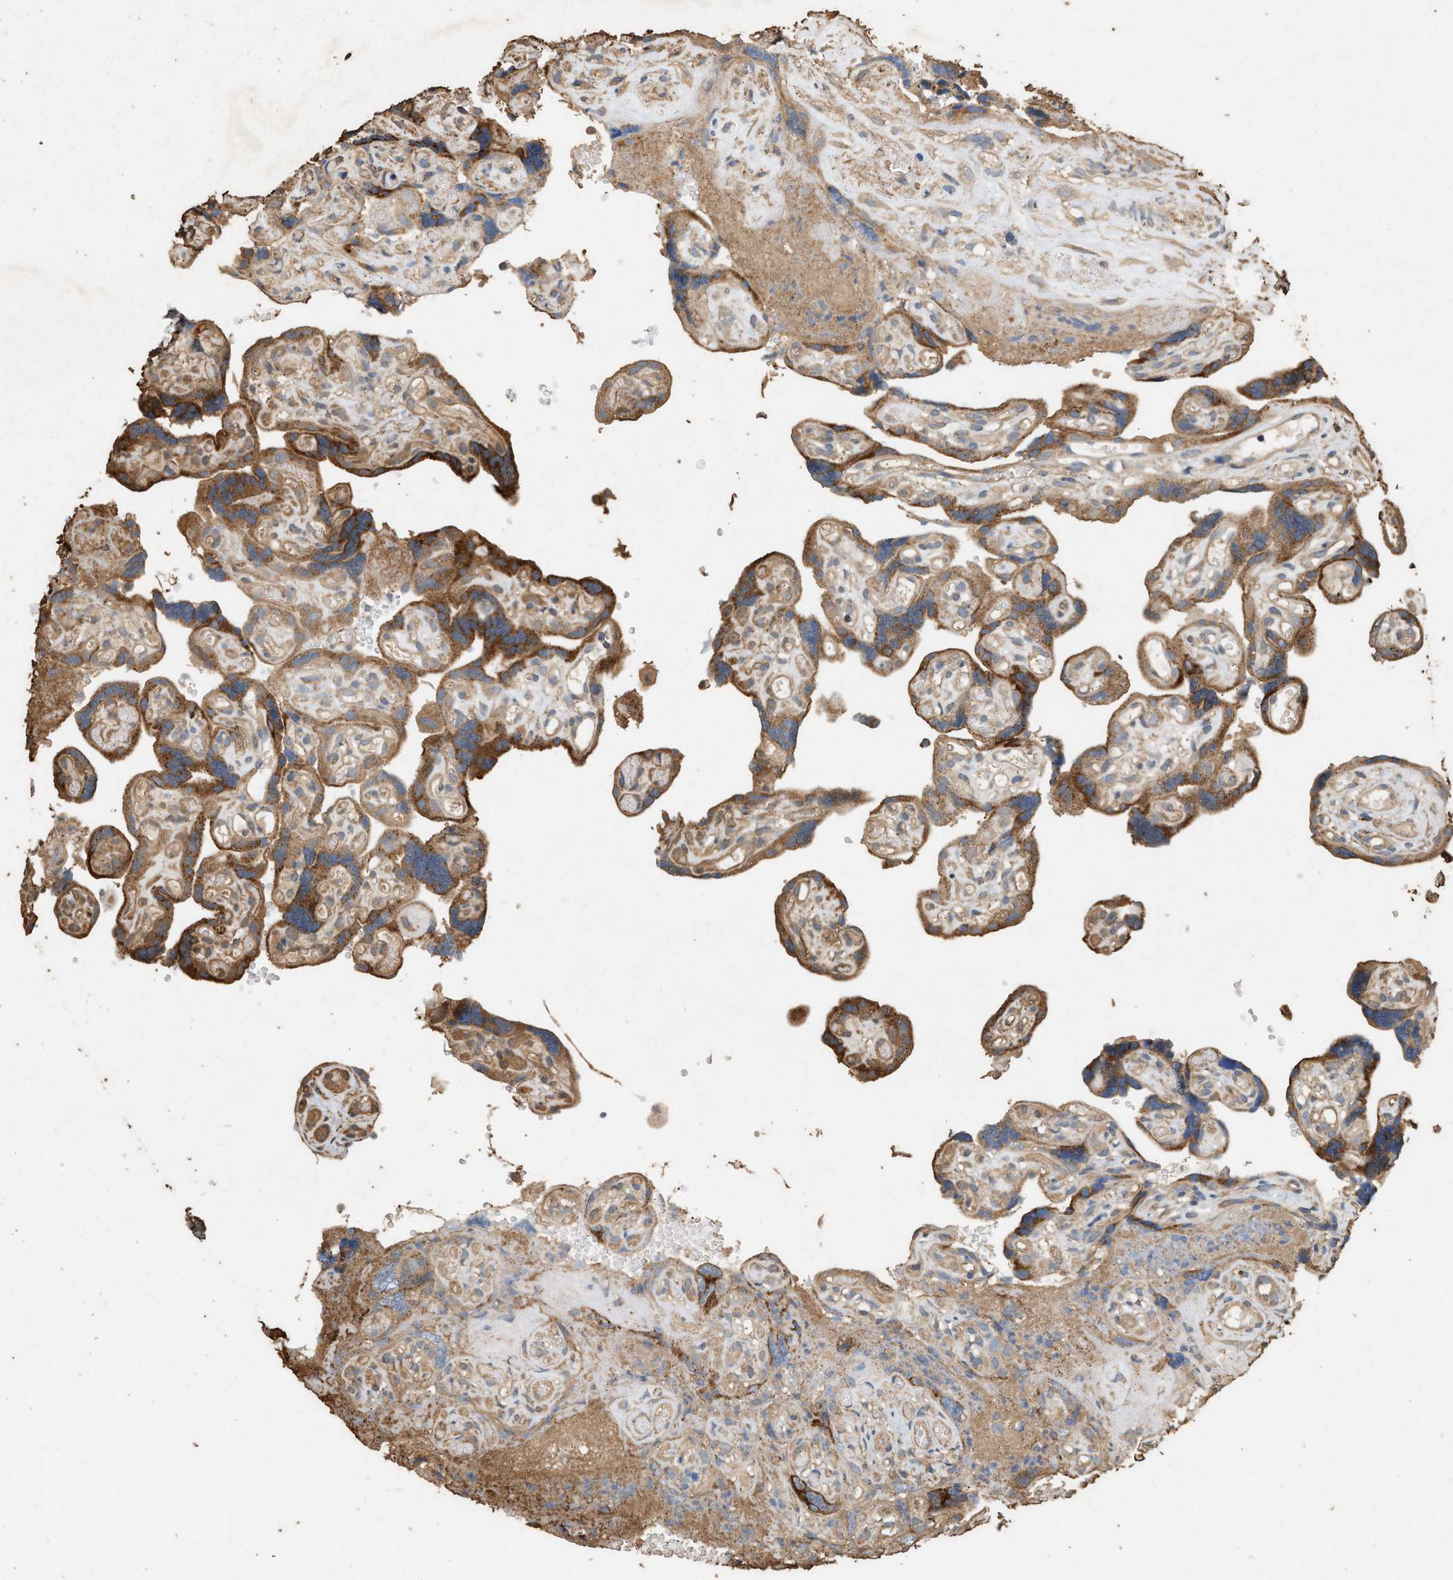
{"staining": {"intensity": "strong", "quantity": ">75%", "location": "cytoplasmic/membranous"}, "tissue": "placenta", "cell_type": "Trophoblastic cells", "image_type": "normal", "snomed": [{"axis": "morphology", "description": "Normal tissue, NOS"}, {"axis": "topography", "description": "Placenta"}], "caption": "Immunohistochemistry (IHC) staining of normal placenta, which displays high levels of strong cytoplasmic/membranous expression in about >75% of trophoblastic cells indicating strong cytoplasmic/membranous protein staining. The staining was performed using DAB (3,3'-diaminobenzidine) (brown) for protein detection and nuclei were counterstained in hematoxylin (blue).", "gene": "DCAF7", "patient": {"sex": "female", "age": 30}}